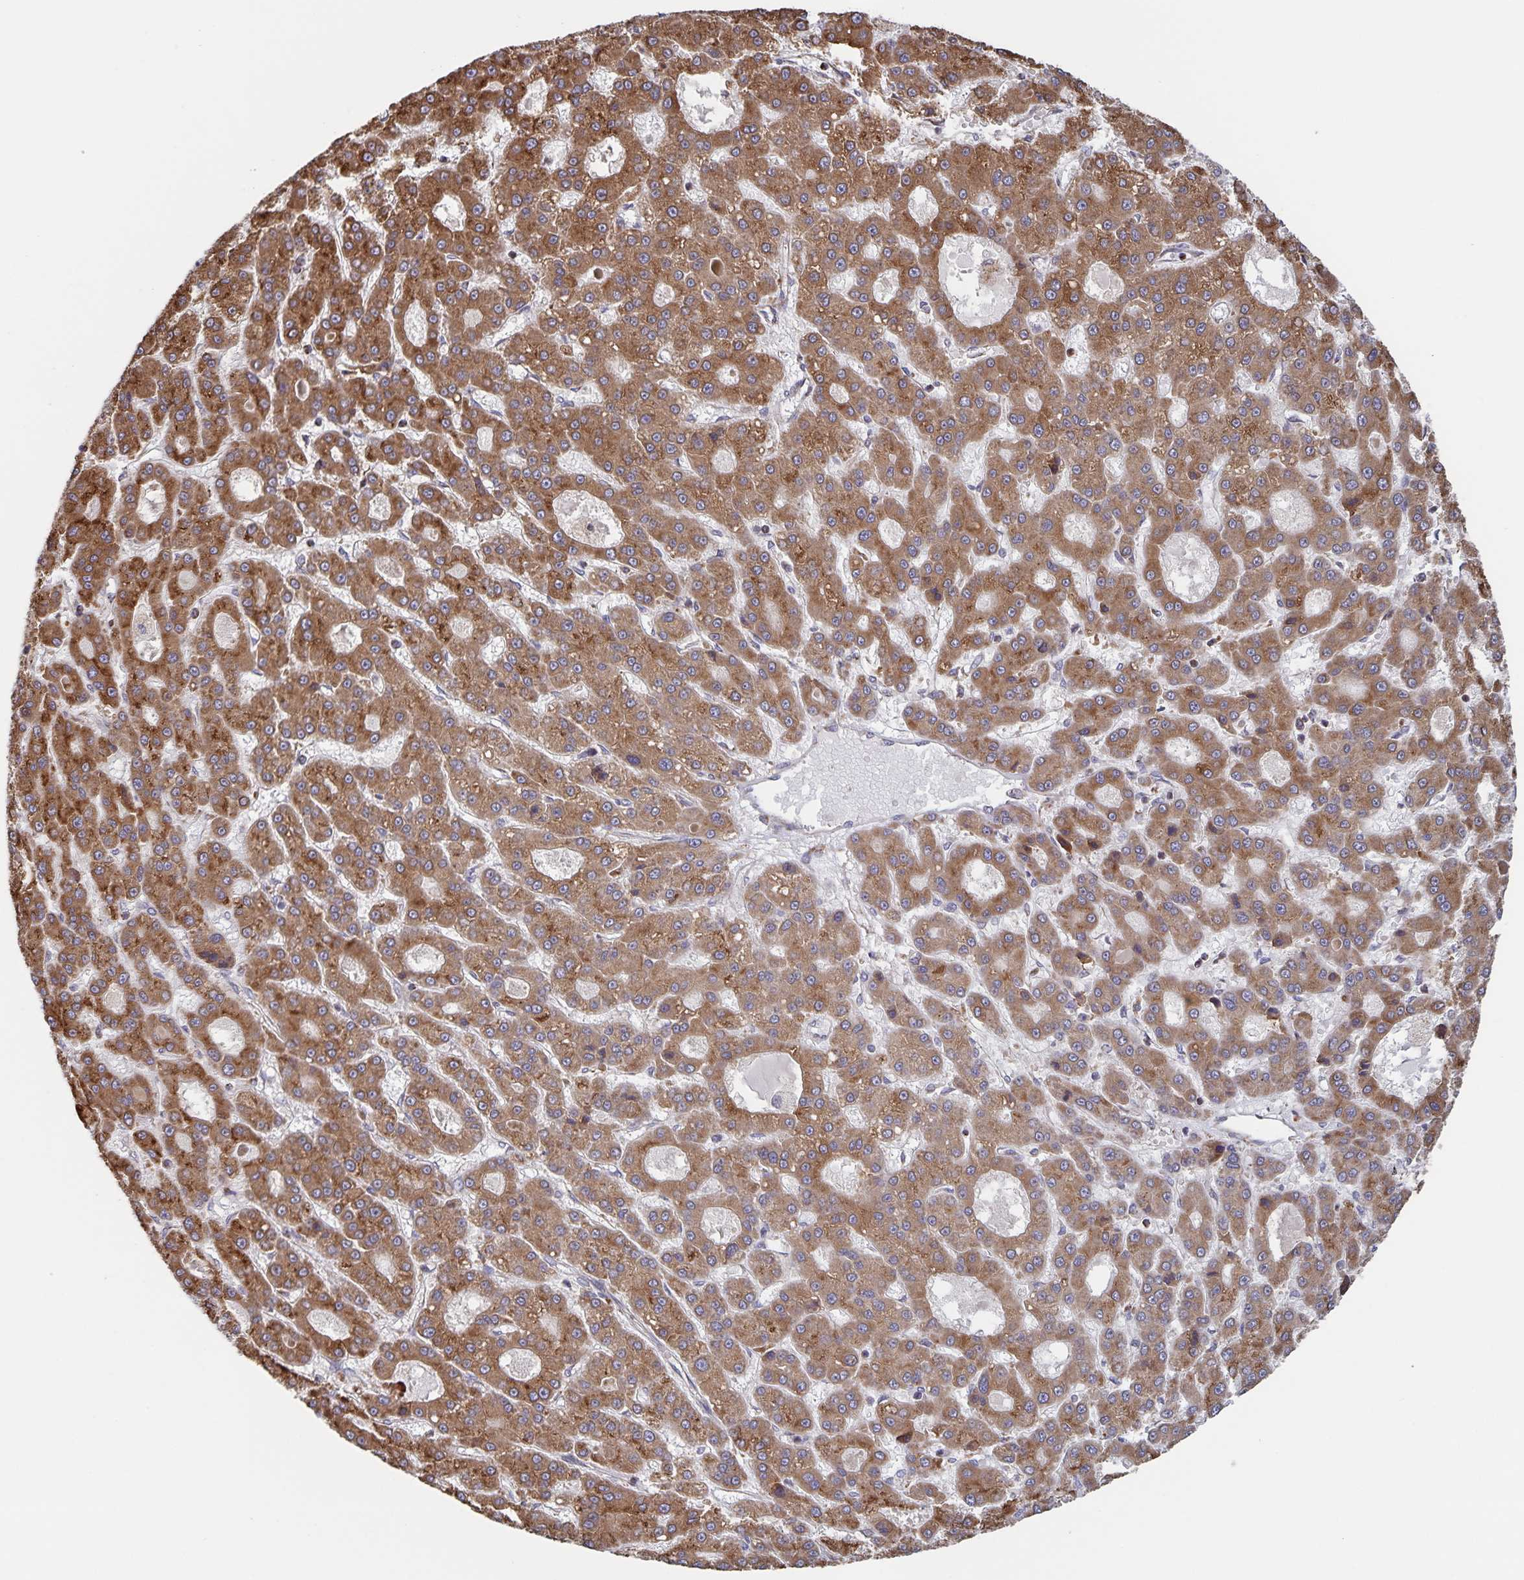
{"staining": {"intensity": "moderate", "quantity": ">75%", "location": "cytoplasmic/membranous"}, "tissue": "liver cancer", "cell_type": "Tumor cells", "image_type": "cancer", "snomed": [{"axis": "morphology", "description": "Carcinoma, Hepatocellular, NOS"}, {"axis": "topography", "description": "Liver"}], "caption": "Liver hepatocellular carcinoma stained with IHC reveals moderate cytoplasmic/membranous staining in approximately >75% of tumor cells. The protein is stained brown, and the nuclei are stained in blue (DAB (3,3'-diaminobenzidine) IHC with brightfield microscopy, high magnification).", "gene": "ACACA", "patient": {"sex": "male", "age": 70}}